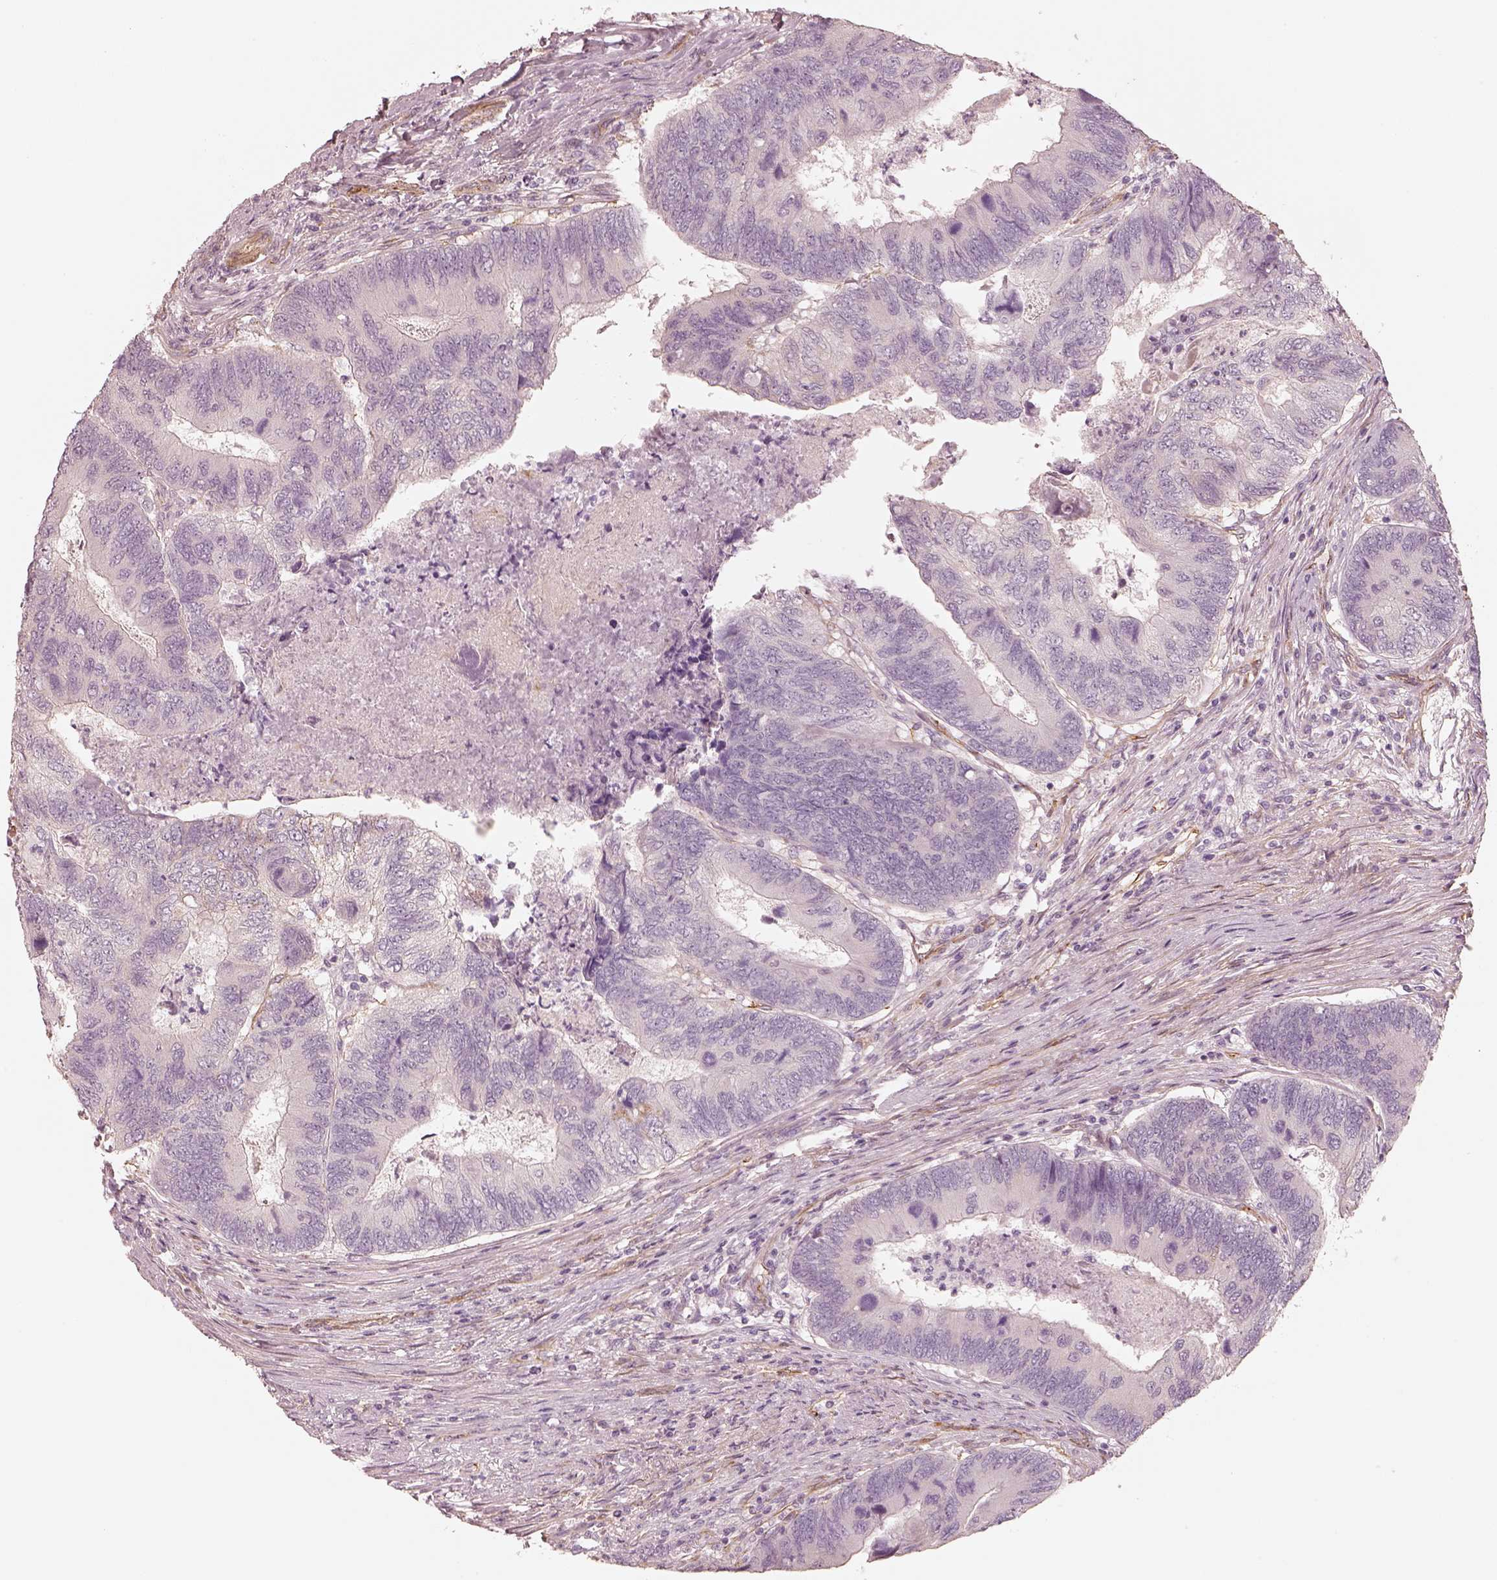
{"staining": {"intensity": "negative", "quantity": "none", "location": "none"}, "tissue": "colorectal cancer", "cell_type": "Tumor cells", "image_type": "cancer", "snomed": [{"axis": "morphology", "description": "Adenocarcinoma, NOS"}, {"axis": "topography", "description": "Colon"}], "caption": "Tumor cells are negative for brown protein staining in colorectal cancer (adenocarcinoma).", "gene": "CRYM", "patient": {"sex": "female", "age": 67}}